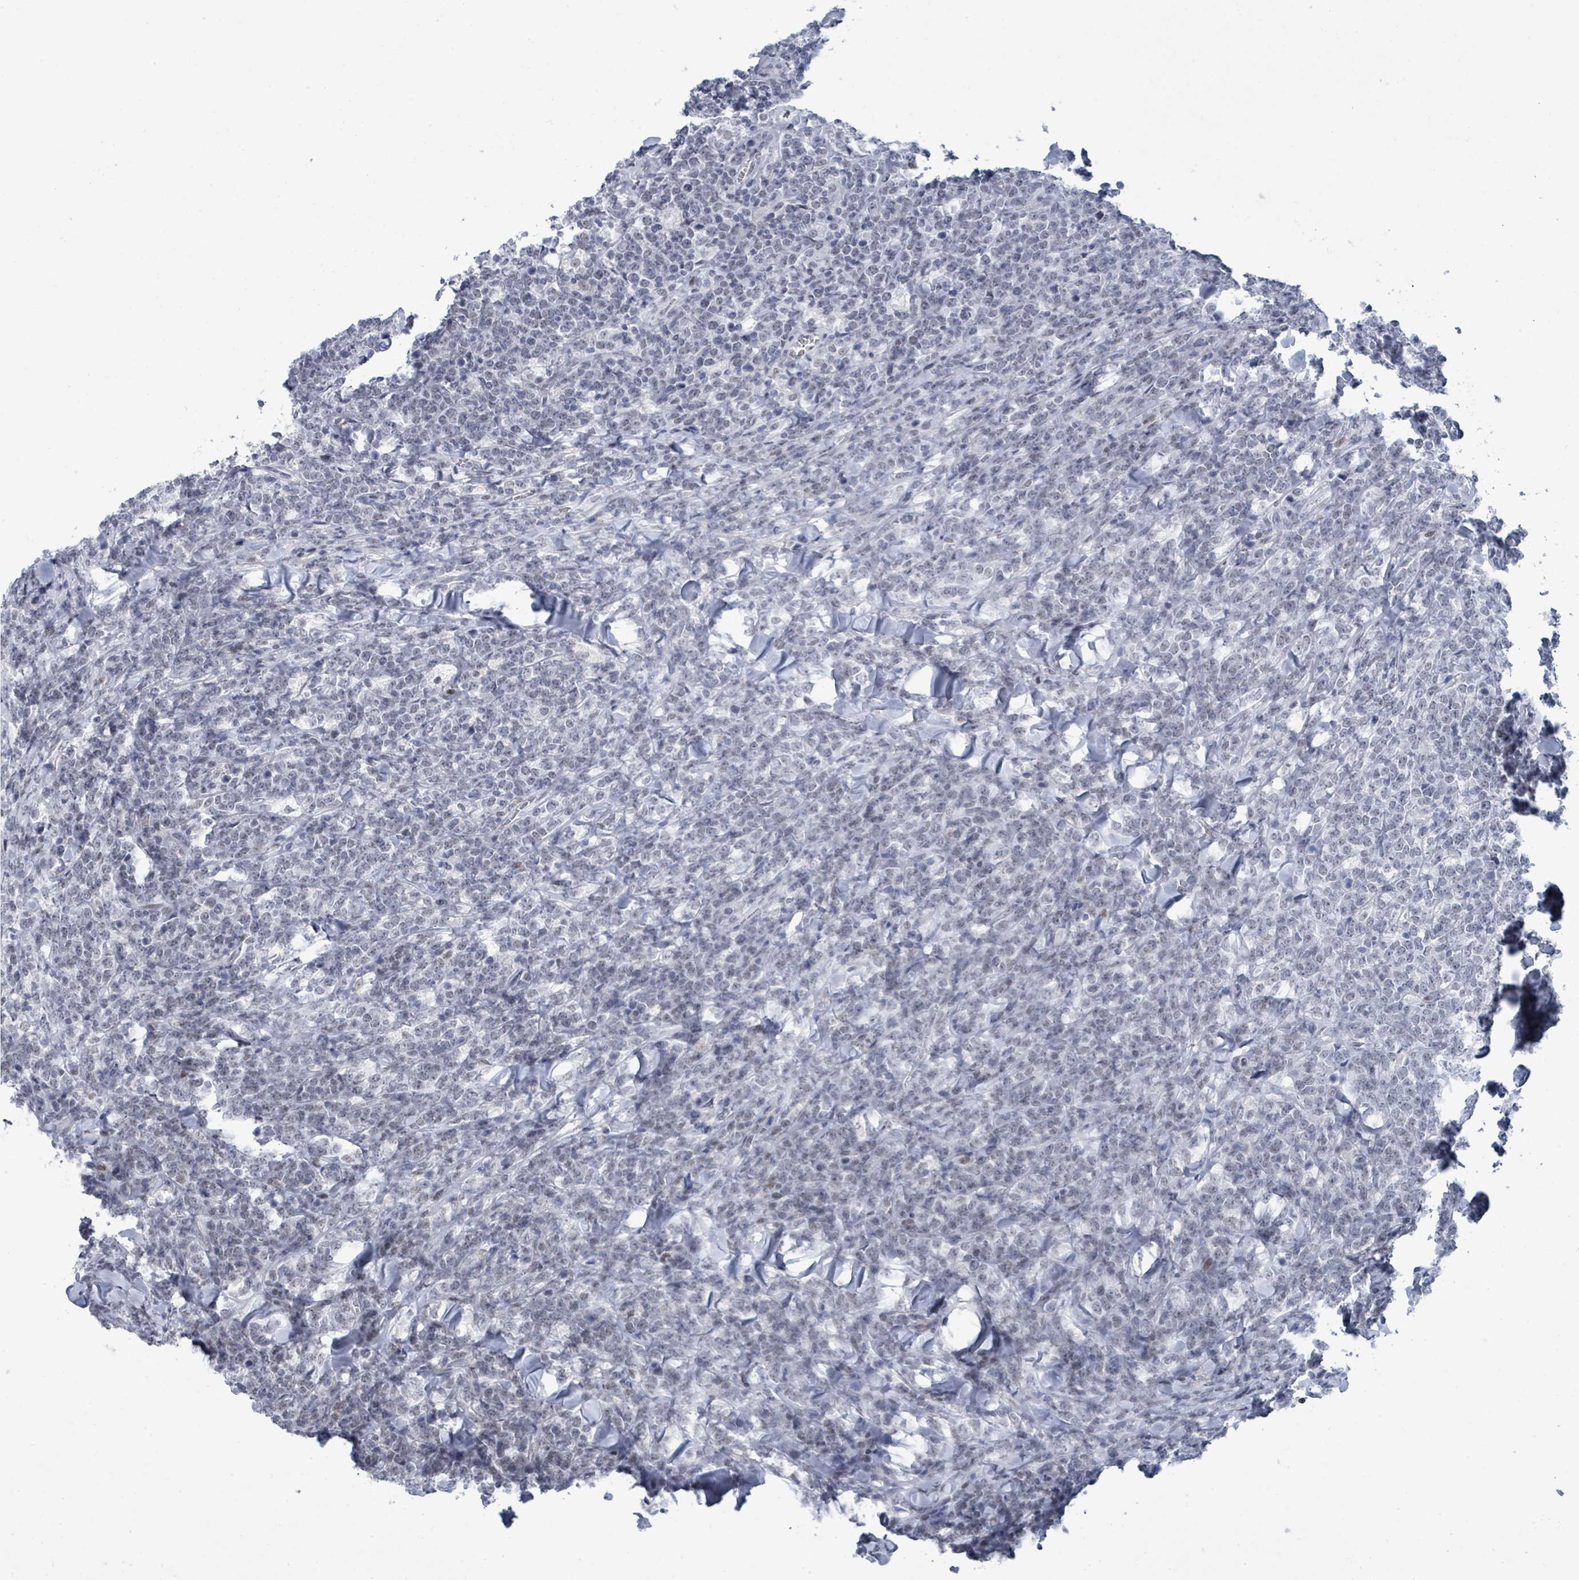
{"staining": {"intensity": "negative", "quantity": "none", "location": "none"}, "tissue": "lymphoma", "cell_type": "Tumor cells", "image_type": "cancer", "snomed": [{"axis": "morphology", "description": "Malignant lymphoma, non-Hodgkin's type, High grade"}, {"axis": "topography", "description": "Small intestine"}], "caption": "Immunohistochemistry histopathology image of lymphoma stained for a protein (brown), which demonstrates no positivity in tumor cells.", "gene": "CT45A5", "patient": {"sex": "male", "age": 8}}